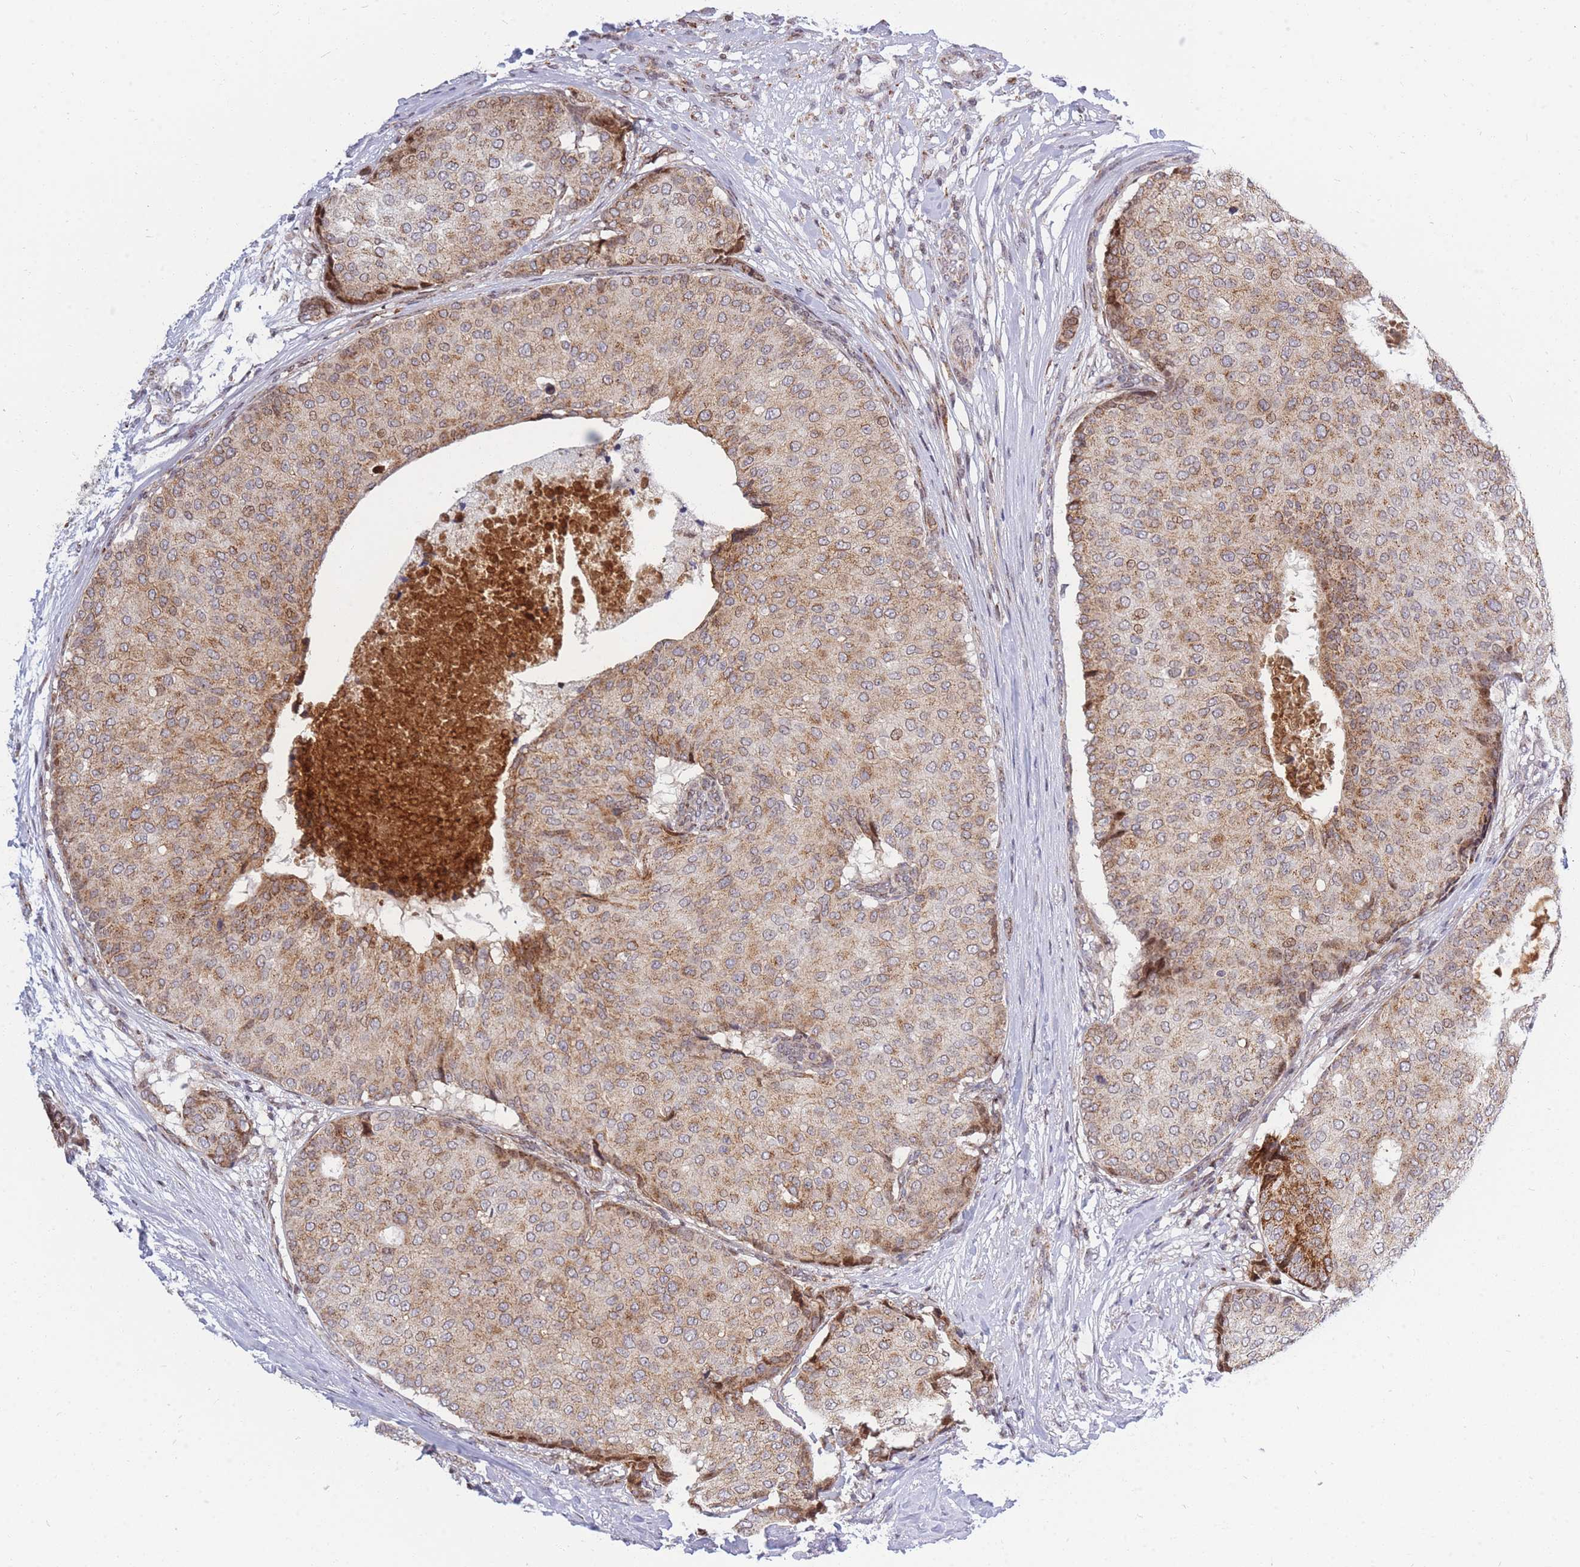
{"staining": {"intensity": "strong", "quantity": "25%-75%", "location": "cytoplasmic/membranous"}, "tissue": "breast cancer", "cell_type": "Tumor cells", "image_type": "cancer", "snomed": [{"axis": "morphology", "description": "Duct carcinoma"}, {"axis": "topography", "description": "Breast"}], "caption": "Breast cancer (invasive ductal carcinoma) tissue reveals strong cytoplasmic/membranous staining in approximately 25%-75% of tumor cells", "gene": "MOB4", "patient": {"sex": "female", "age": 75}}